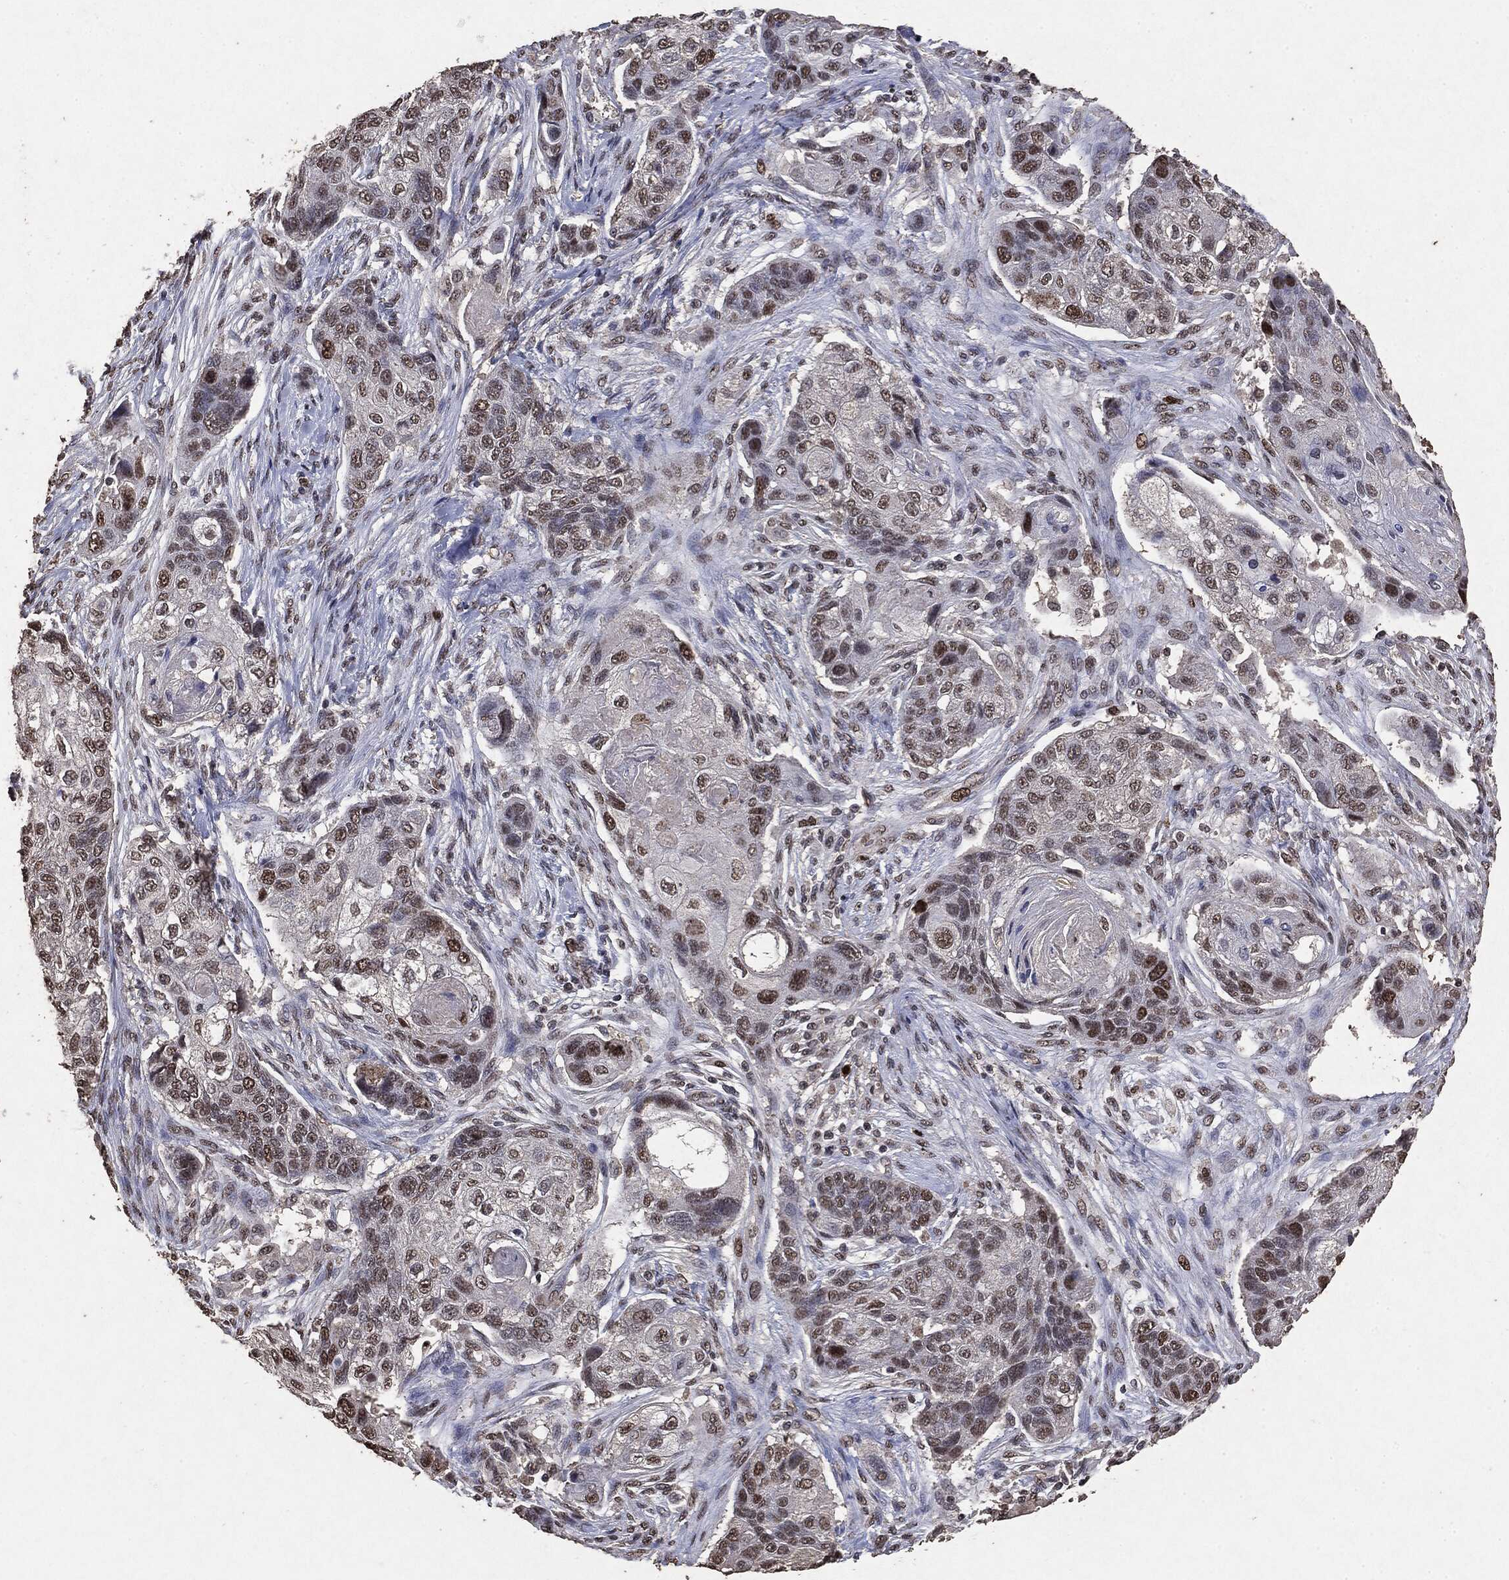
{"staining": {"intensity": "moderate", "quantity": "<25%", "location": "nuclear"}, "tissue": "lung cancer", "cell_type": "Tumor cells", "image_type": "cancer", "snomed": [{"axis": "morphology", "description": "Normal tissue, NOS"}, {"axis": "morphology", "description": "Squamous cell carcinoma, NOS"}, {"axis": "topography", "description": "Bronchus"}, {"axis": "topography", "description": "Lung"}], "caption": "Protein expression analysis of lung cancer (squamous cell carcinoma) demonstrates moderate nuclear positivity in about <25% of tumor cells.", "gene": "RAD18", "patient": {"sex": "male", "age": 69}}